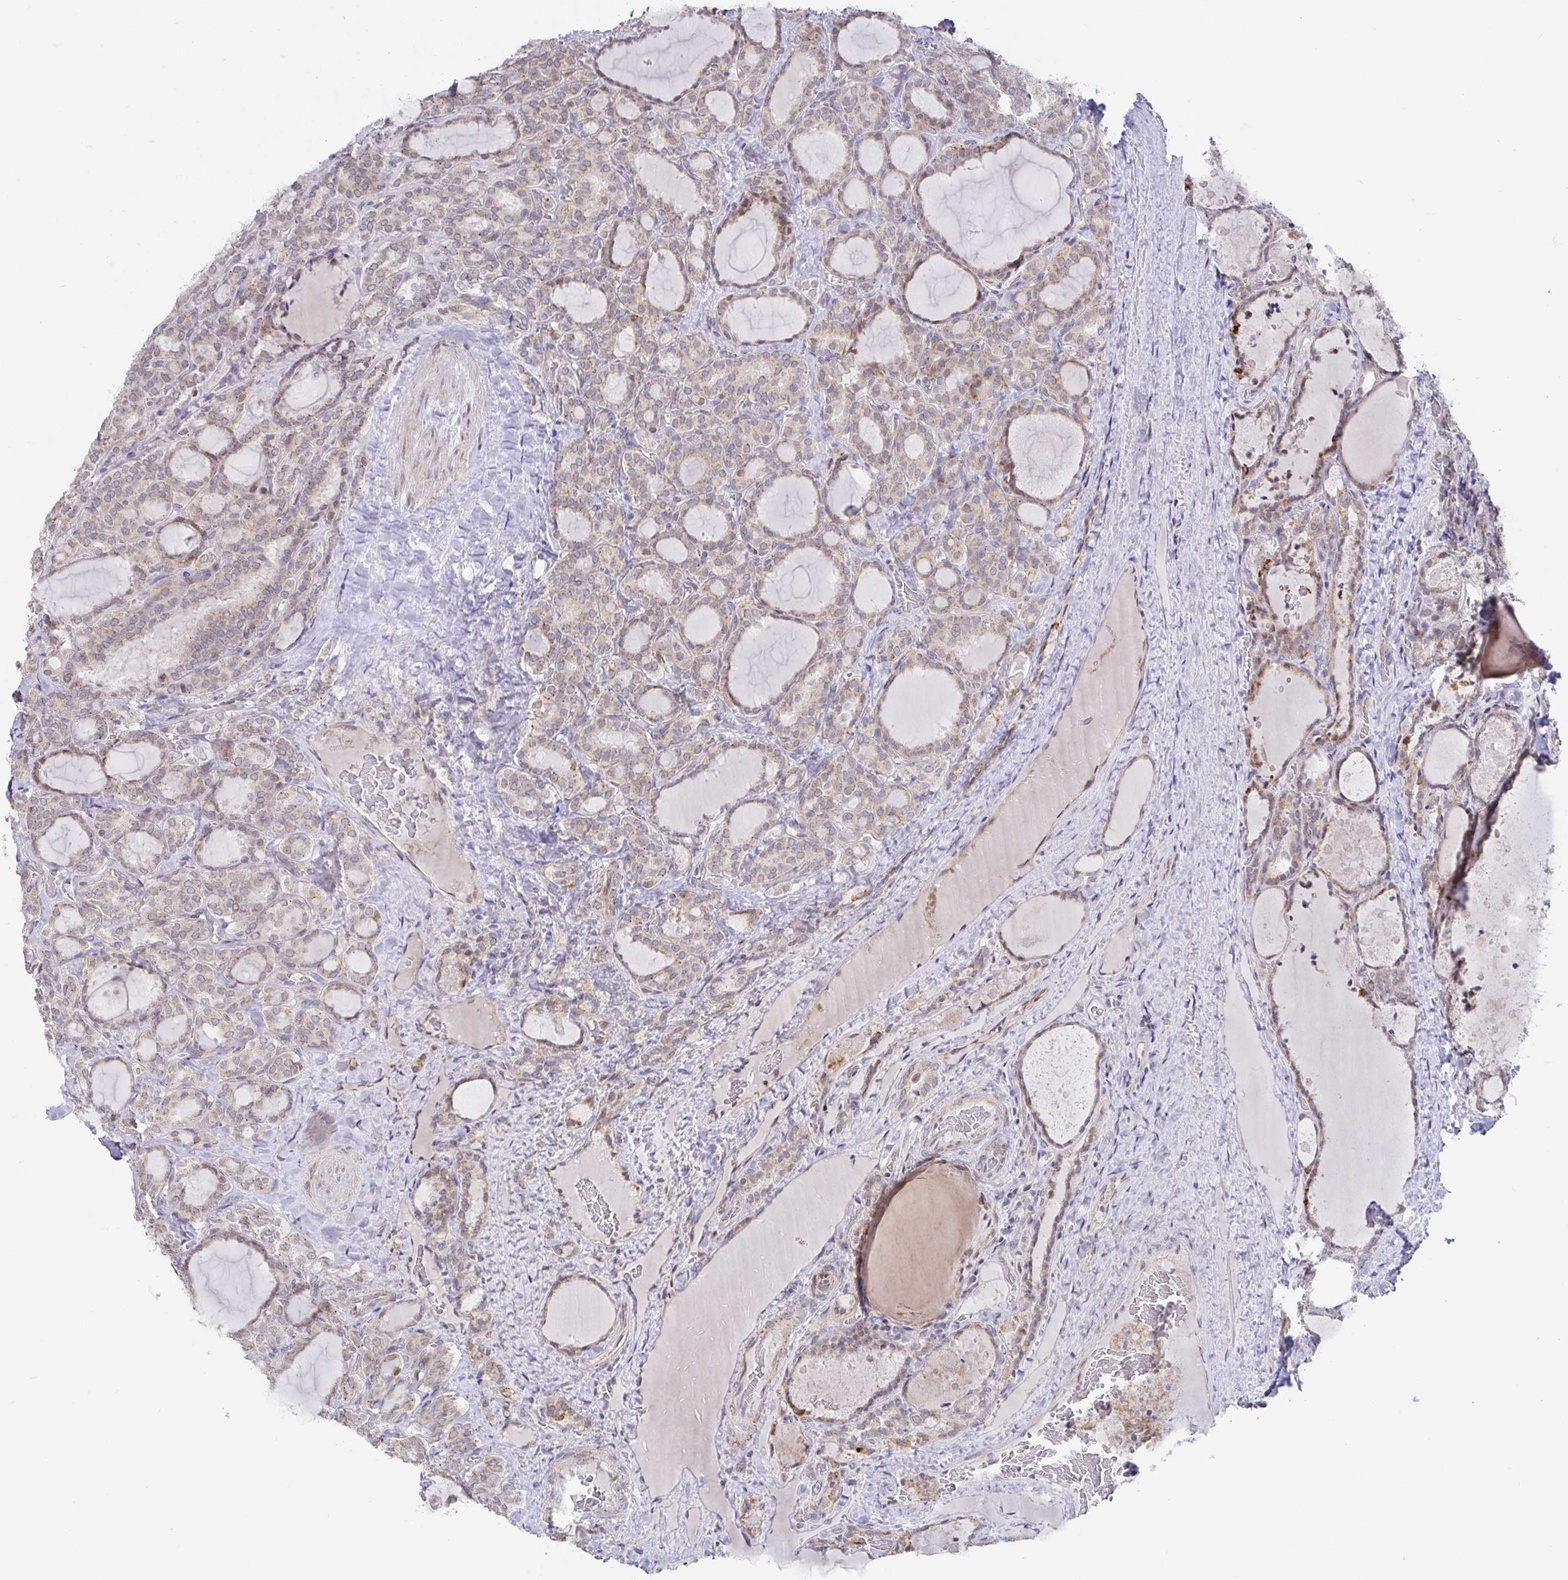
{"staining": {"intensity": "moderate", "quantity": ">75%", "location": "cytoplasmic/membranous"}, "tissue": "thyroid cancer", "cell_type": "Tumor cells", "image_type": "cancer", "snomed": [{"axis": "morphology", "description": "Normal tissue, NOS"}, {"axis": "morphology", "description": "Follicular adenoma carcinoma, NOS"}, {"axis": "topography", "description": "Thyroid gland"}], "caption": "Thyroid cancer stained for a protein (brown) shows moderate cytoplasmic/membranous positive staining in approximately >75% of tumor cells.", "gene": "CIT", "patient": {"sex": "female", "age": 31}}